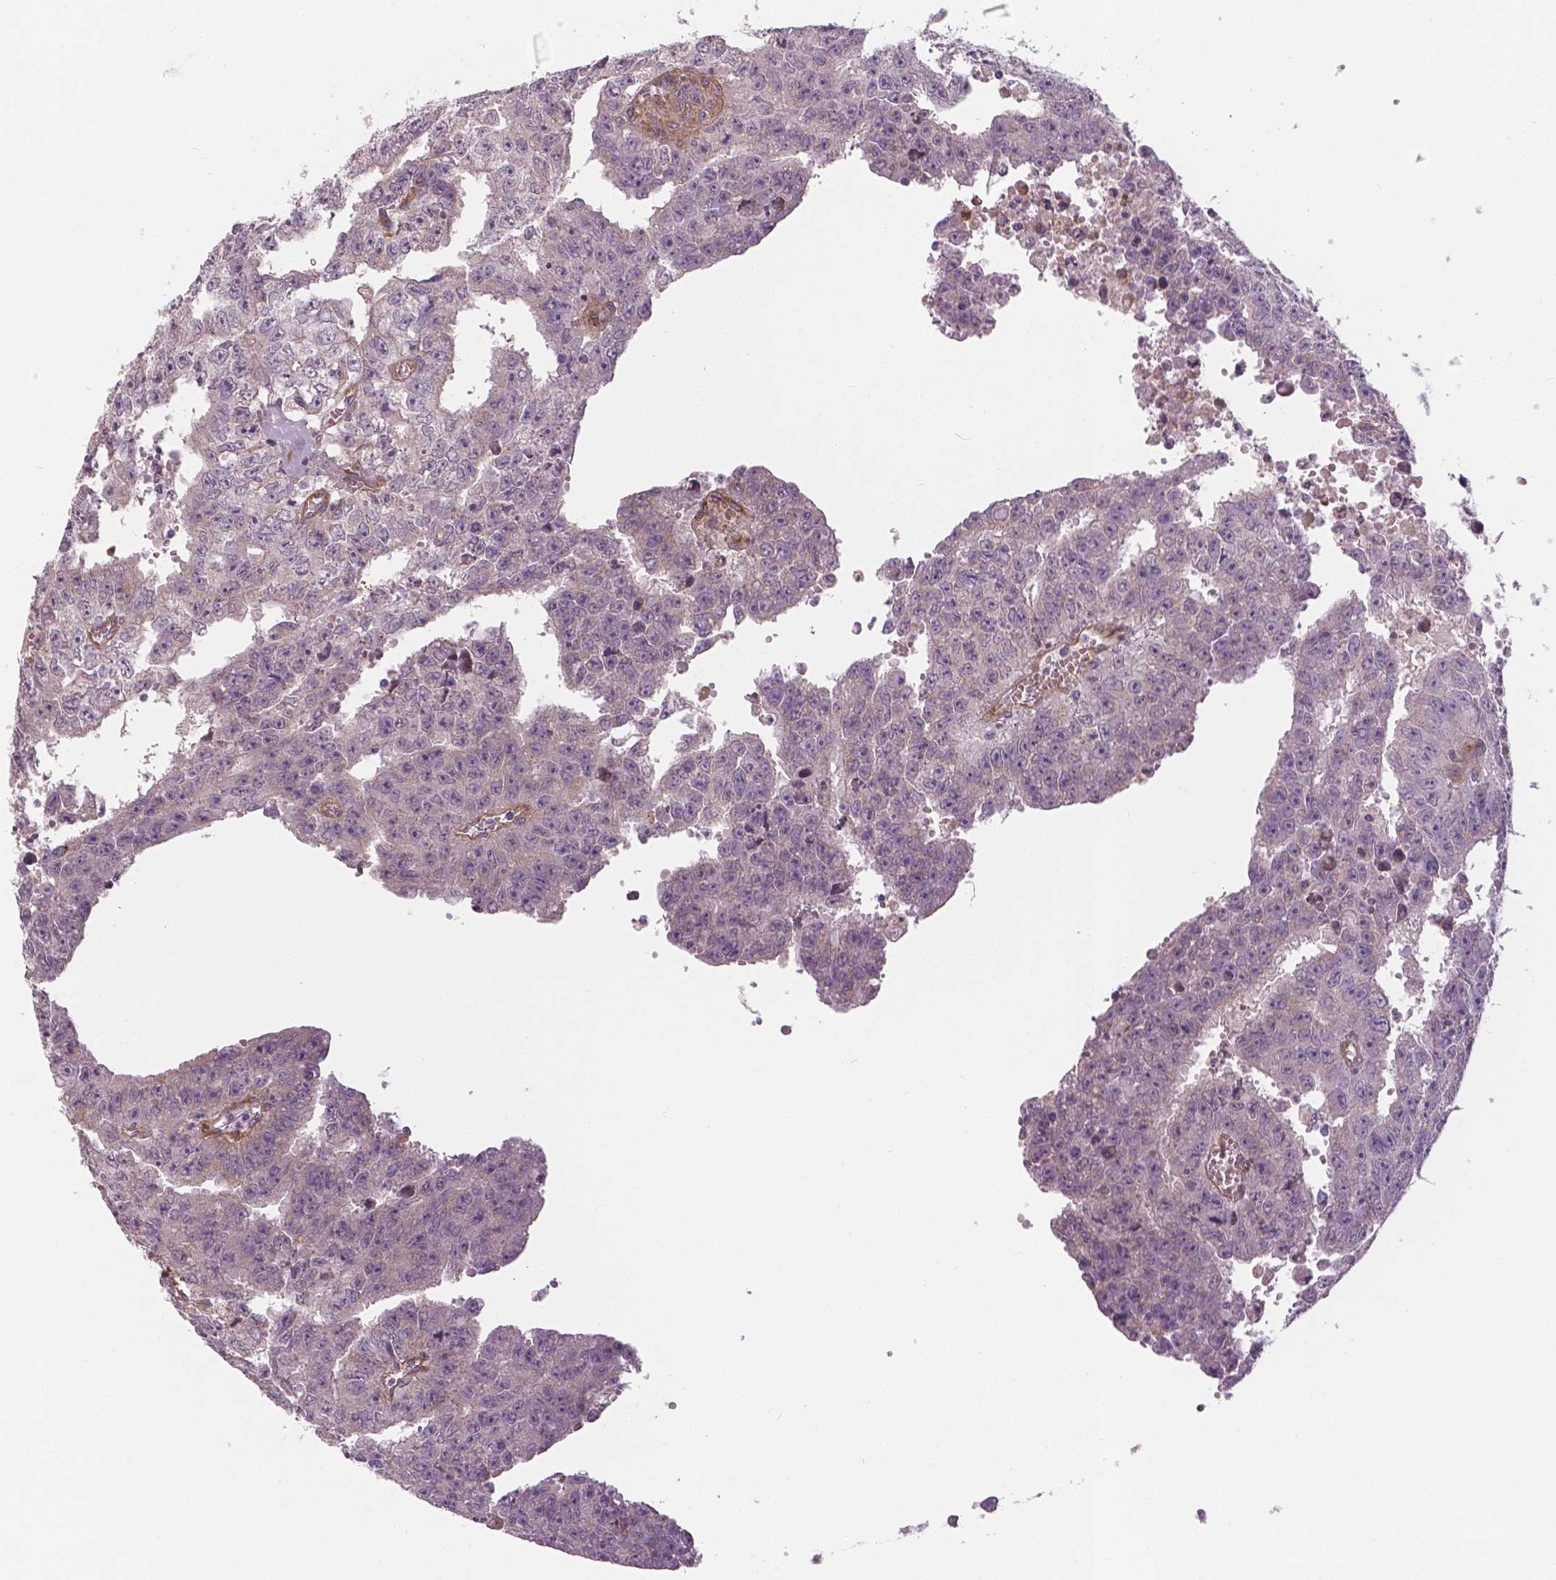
{"staining": {"intensity": "weak", "quantity": "<25%", "location": "cytoplasmic/membranous"}, "tissue": "testis cancer", "cell_type": "Tumor cells", "image_type": "cancer", "snomed": [{"axis": "morphology", "description": "Carcinoma, Embryonal, NOS"}, {"axis": "morphology", "description": "Teratoma, malignant, NOS"}, {"axis": "topography", "description": "Testis"}], "caption": "Testis cancer was stained to show a protein in brown. There is no significant expression in tumor cells.", "gene": "FLT1", "patient": {"sex": "male", "age": 24}}